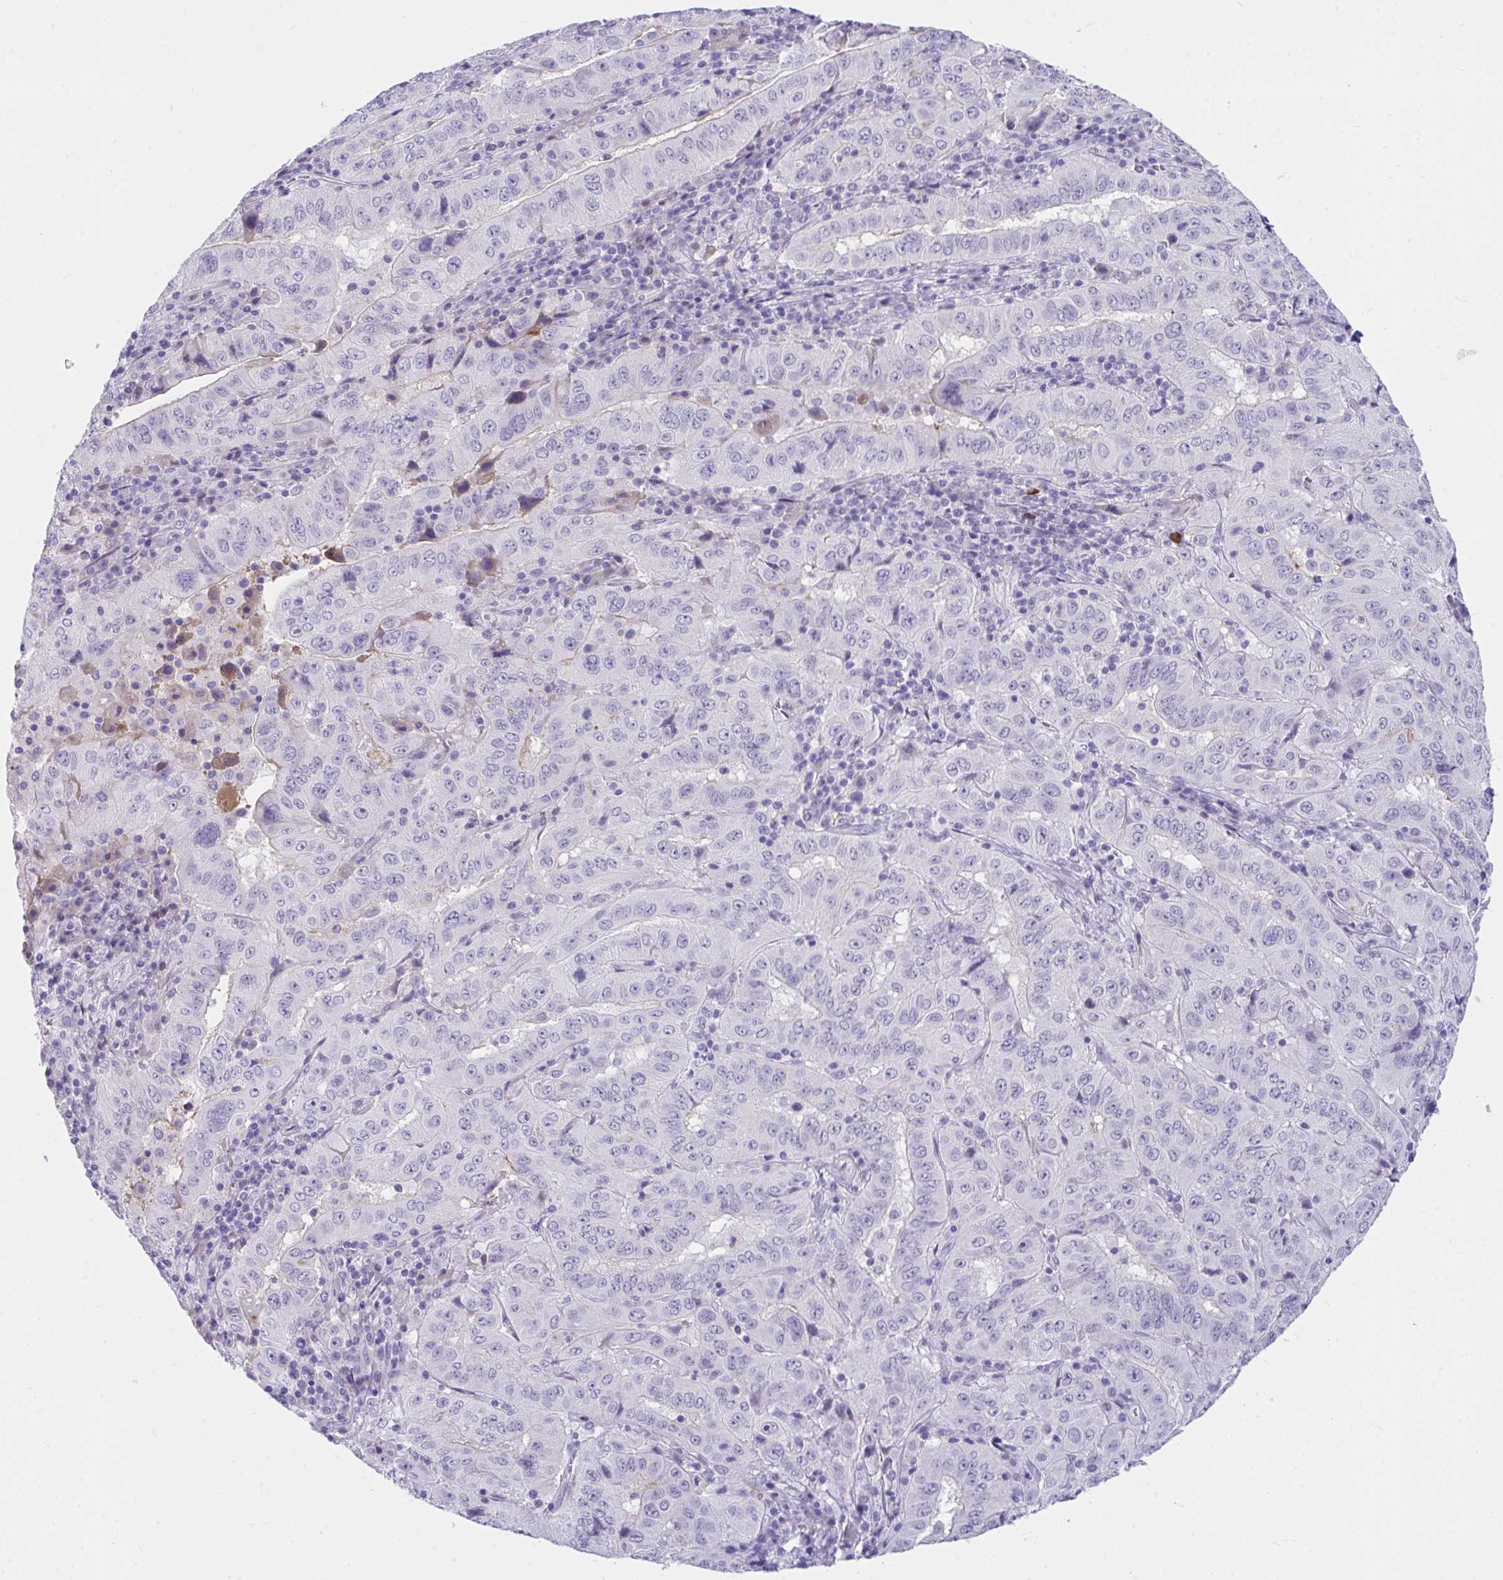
{"staining": {"intensity": "negative", "quantity": "none", "location": "none"}, "tissue": "pancreatic cancer", "cell_type": "Tumor cells", "image_type": "cancer", "snomed": [{"axis": "morphology", "description": "Adenocarcinoma, NOS"}, {"axis": "topography", "description": "Pancreas"}], "caption": "Immunohistochemical staining of human adenocarcinoma (pancreatic) reveals no significant positivity in tumor cells.", "gene": "PIGZ", "patient": {"sex": "male", "age": 63}}